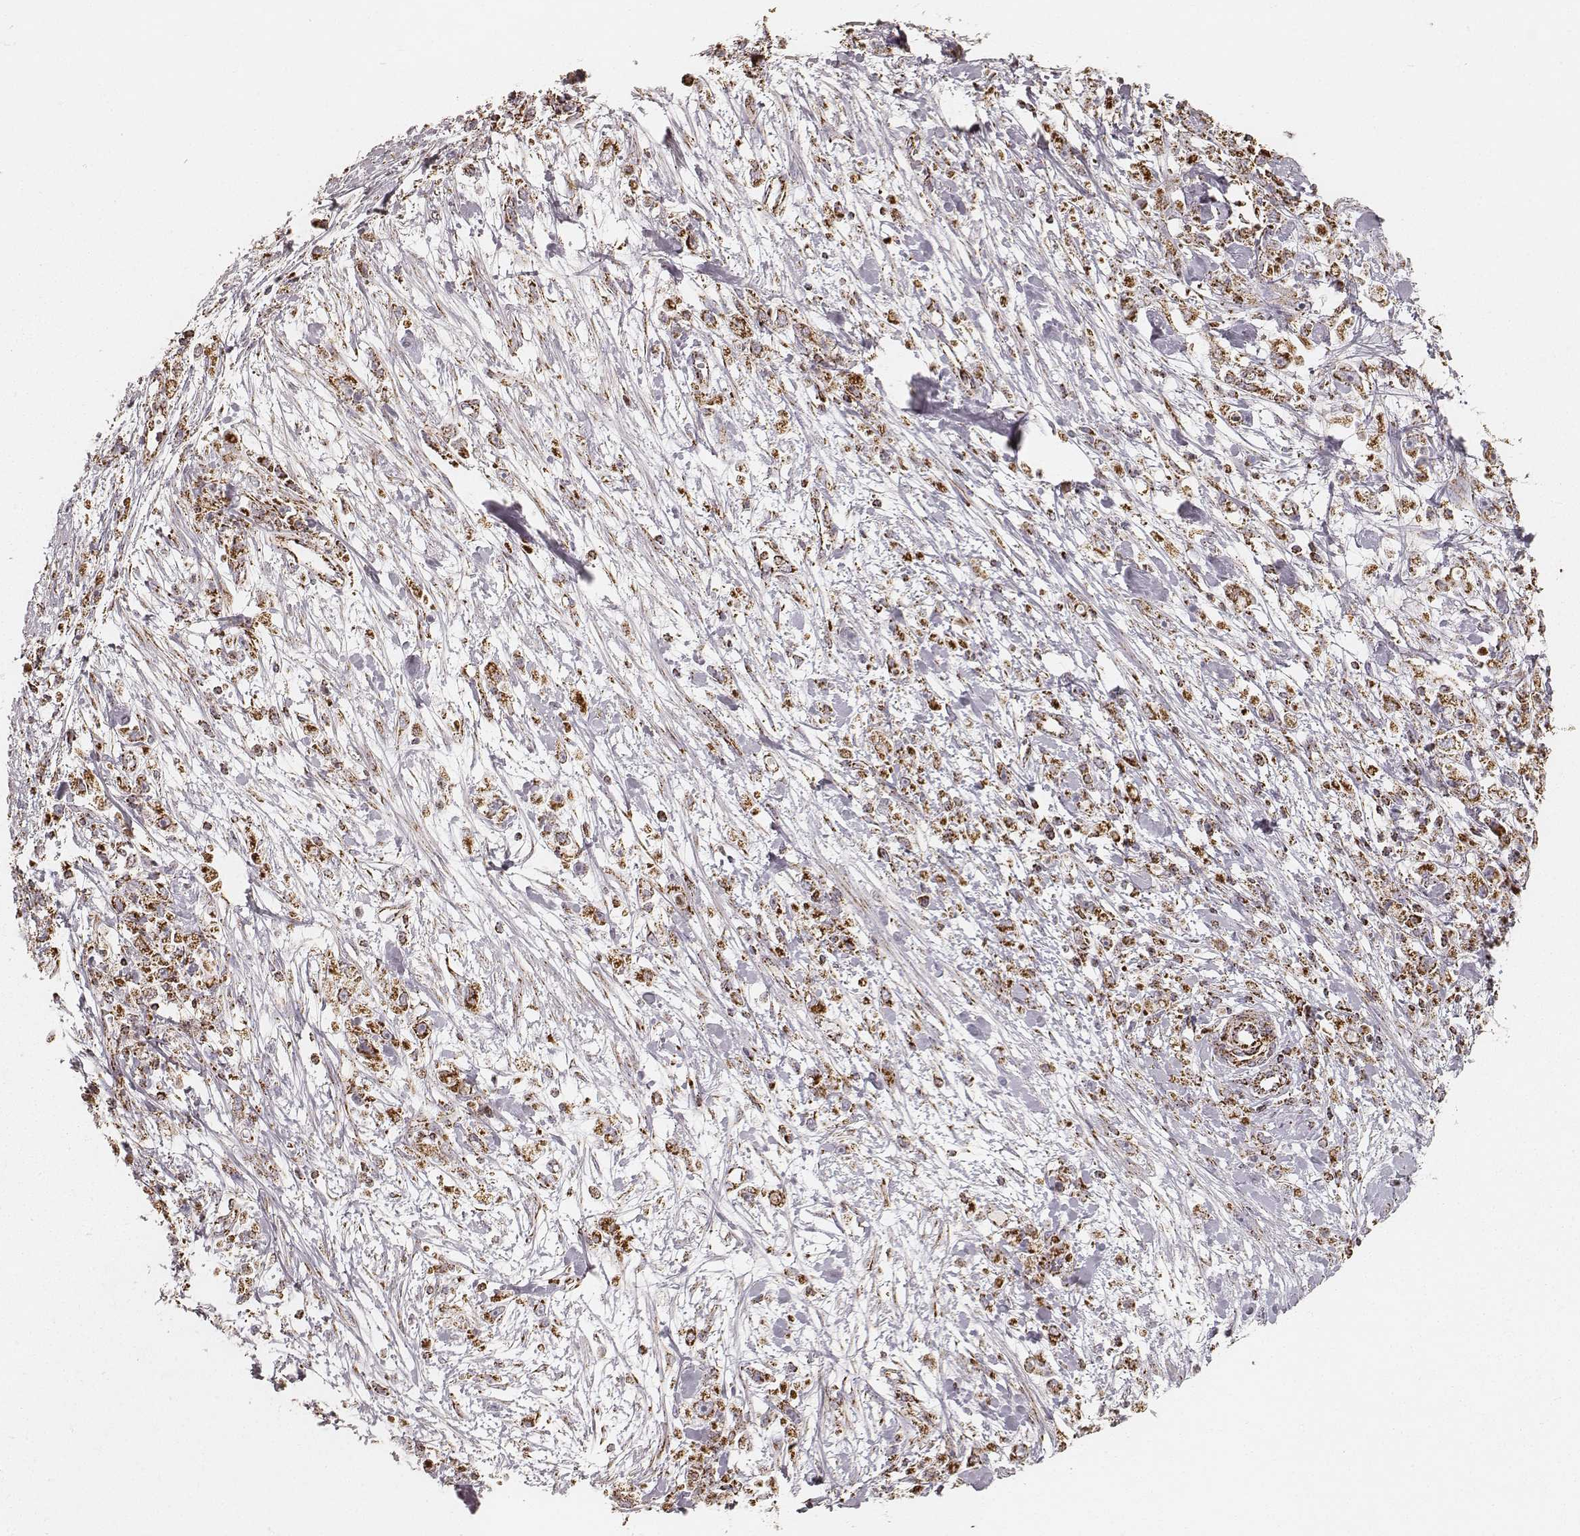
{"staining": {"intensity": "strong", "quantity": ">75%", "location": "cytoplasmic/membranous"}, "tissue": "stomach cancer", "cell_type": "Tumor cells", "image_type": "cancer", "snomed": [{"axis": "morphology", "description": "Adenocarcinoma, NOS"}, {"axis": "topography", "description": "Stomach"}], "caption": "An image of human stomach cancer stained for a protein shows strong cytoplasmic/membranous brown staining in tumor cells.", "gene": "CS", "patient": {"sex": "female", "age": 59}}